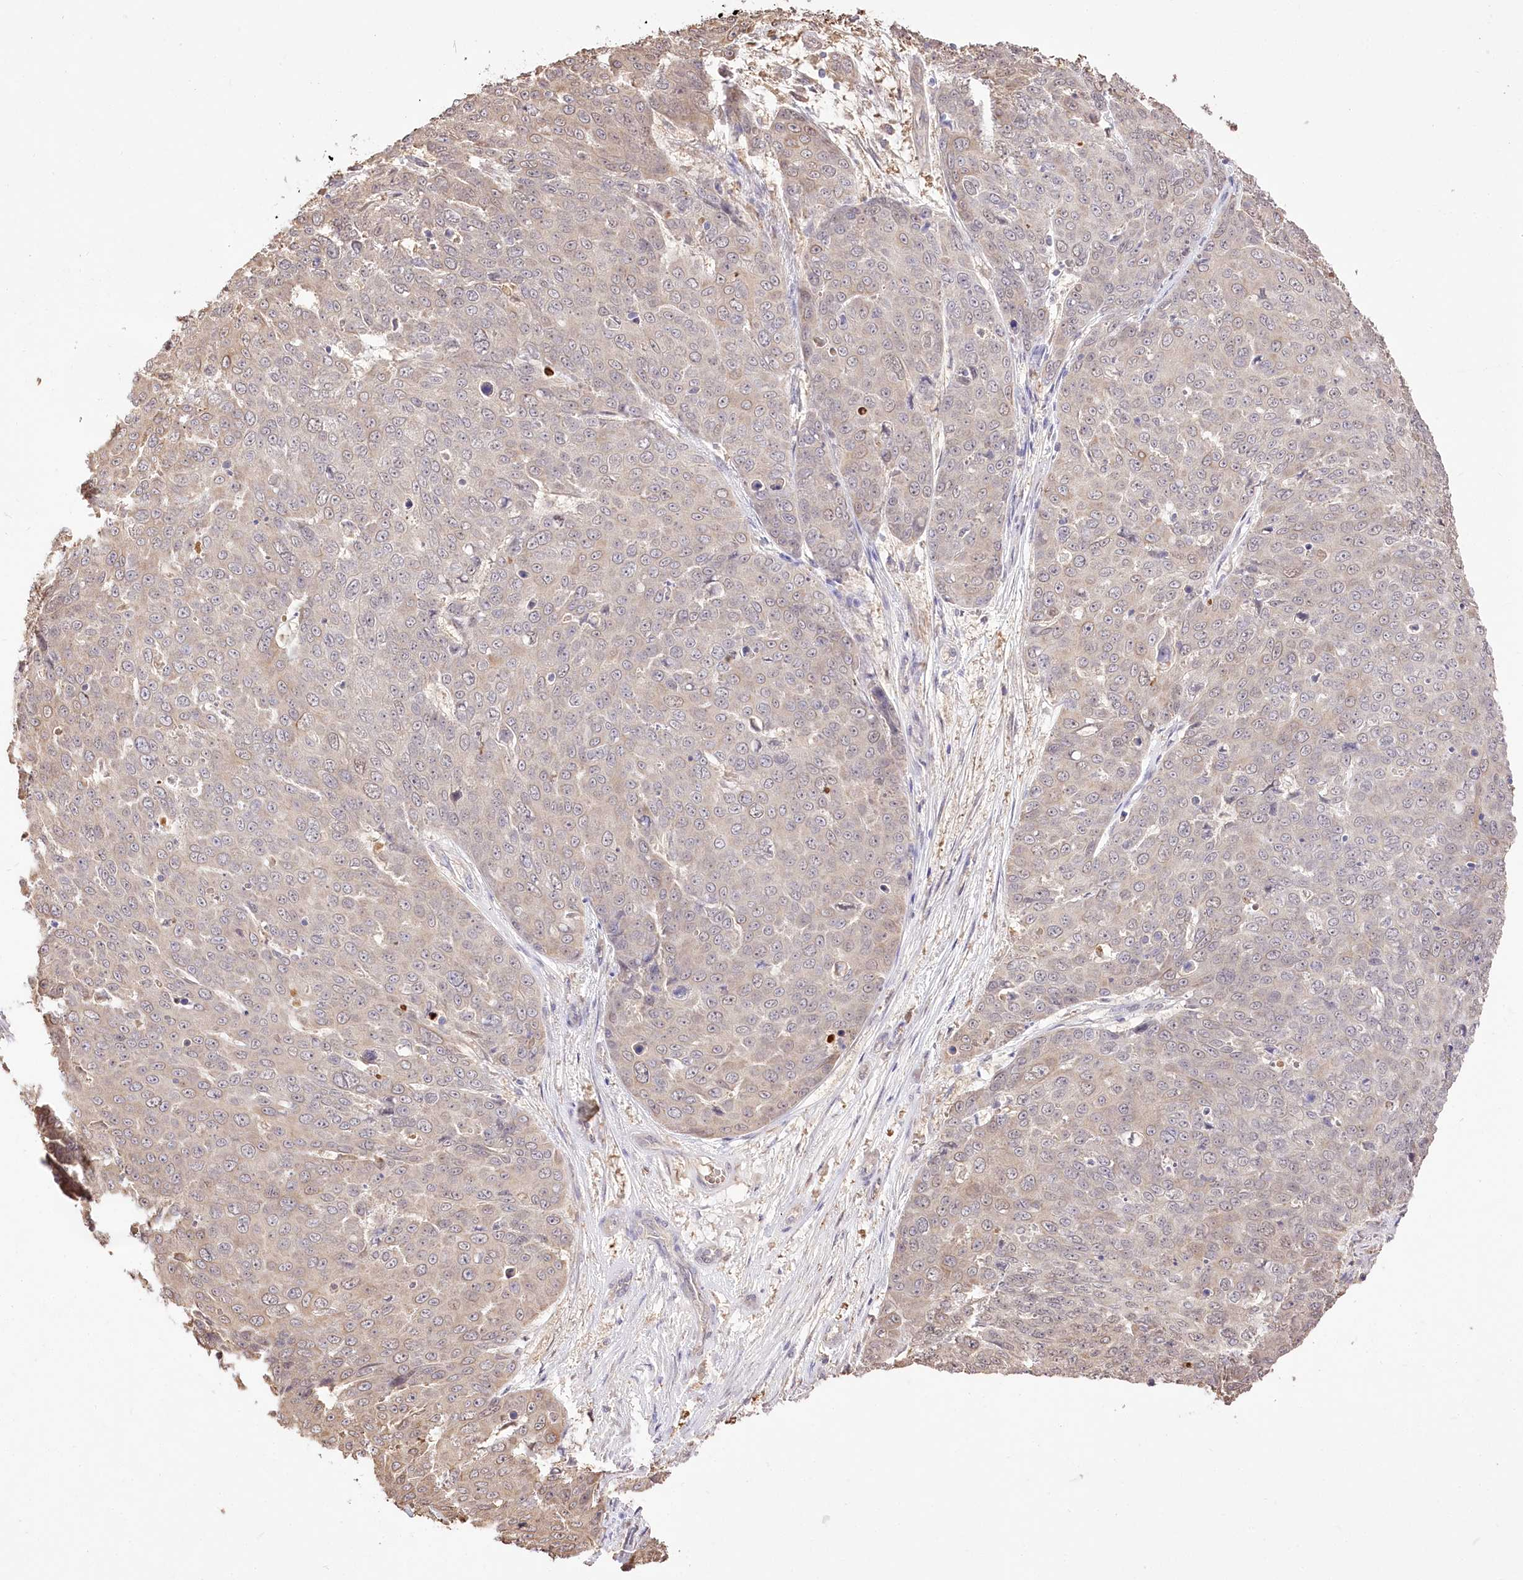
{"staining": {"intensity": "weak", "quantity": "<25%", "location": "cytoplasmic/membranous"}, "tissue": "skin cancer", "cell_type": "Tumor cells", "image_type": "cancer", "snomed": [{"axis": "morphology", "description": "Squamous cell carcinoma, NOS"}, {"axis": "topography", "description": "Skin"}], "caption": "Skin cancer (squamous cell carcinoma) was stained to show a protein in brown. There is no significant staining in tumor cells. (IHC, brightfield microscopy, high magnification).", "gene": "R3HDM2", "patient": {"sex": "male", "age": 71}}